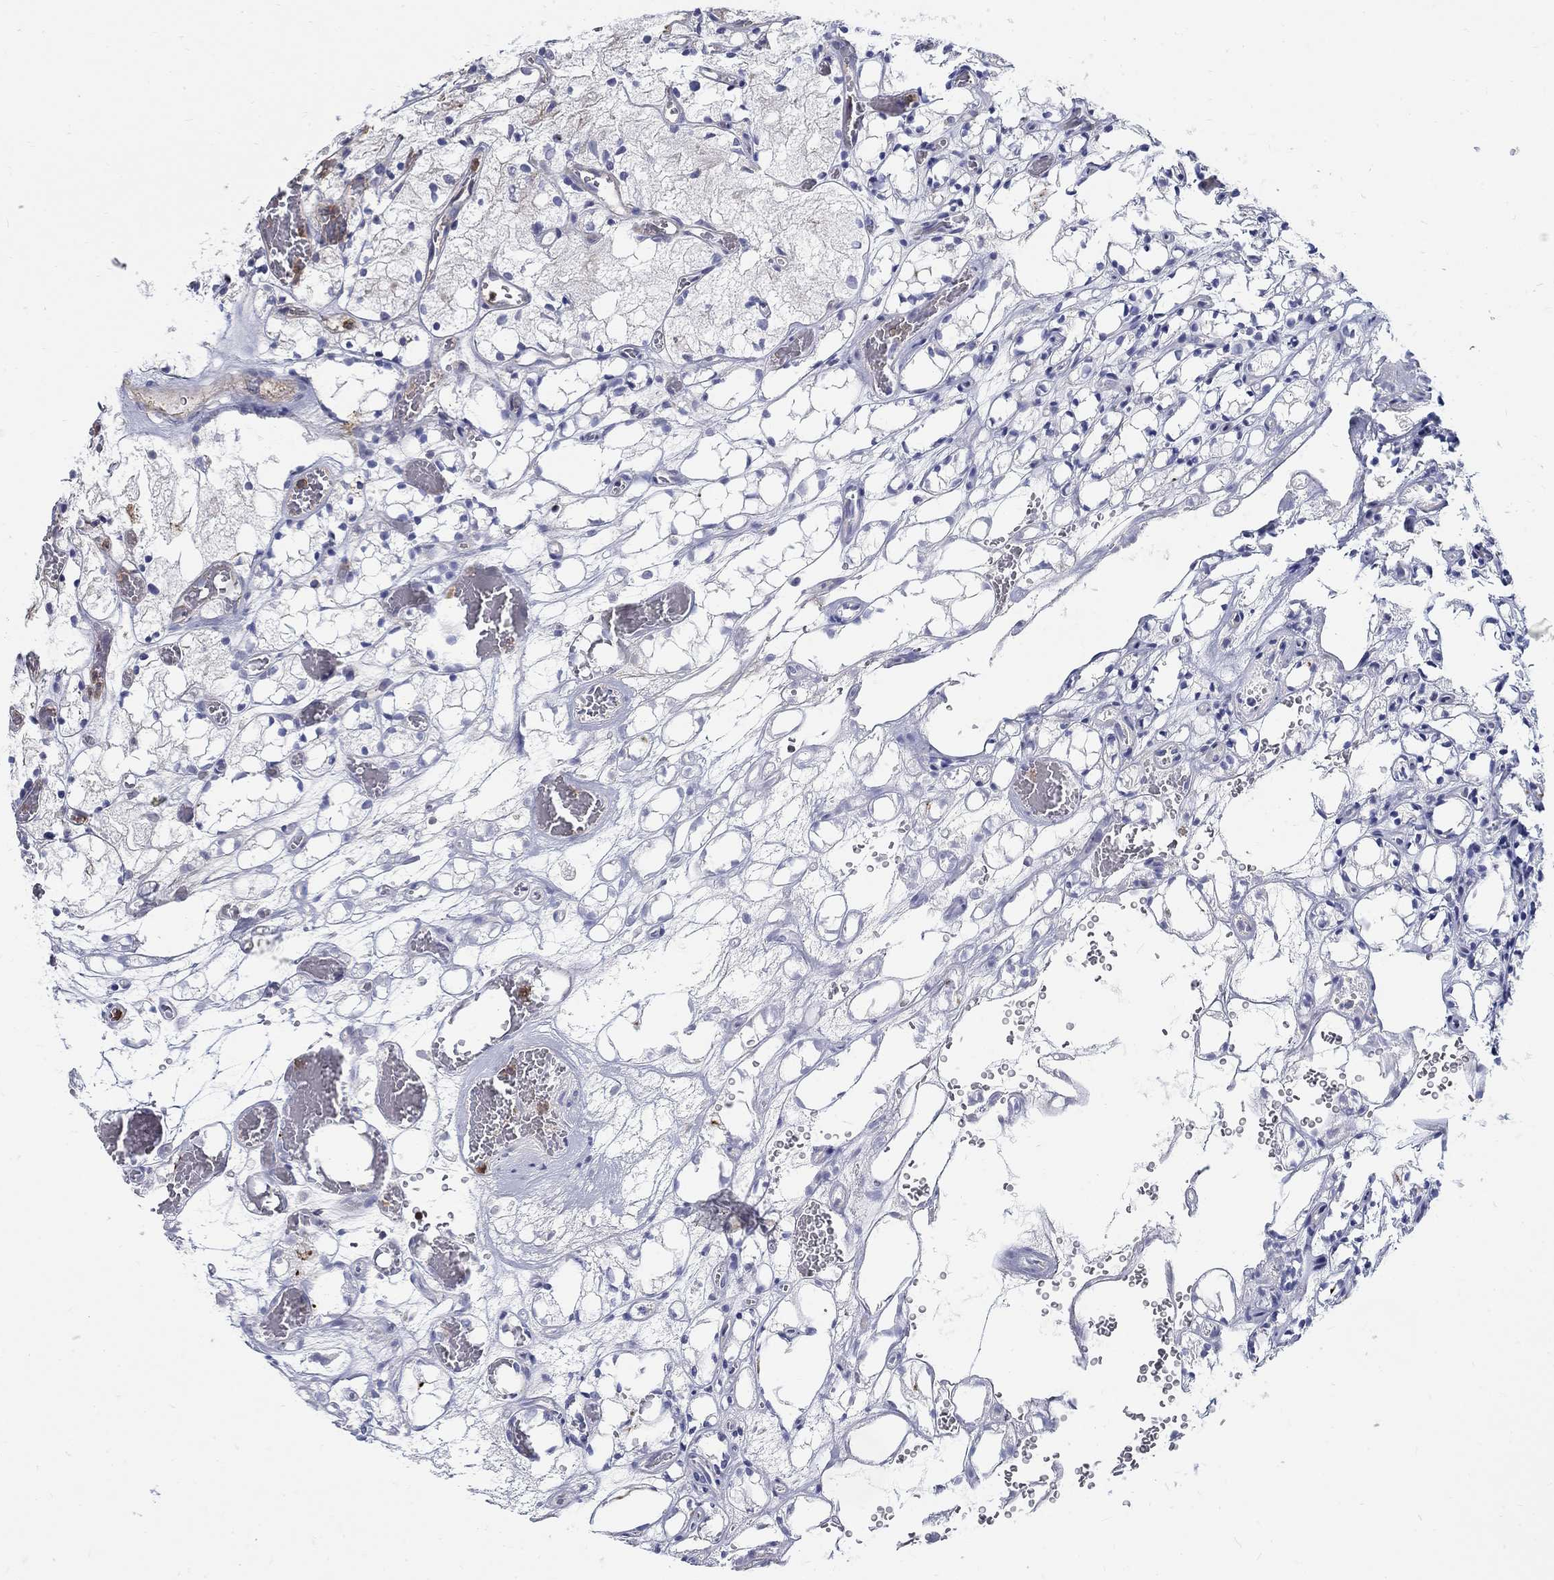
{"staining": {"intensity": "negative", "quantity": "none", "location": "none"}, "tissue": "renal cancer", "cell_type": "Tumor cells", "image_type": "cancer", "snomed": [{"axis": "morphology", "description": "Adenocarcinoma, NOS"}, {"axis": "topography", "description": "Kidney"}], "caption": "Micrograph shows no protein staining in tumor cells of renal cancer tissue.", "gene": "AGAP2", "patient": {"sex": "female", "age": 69}}